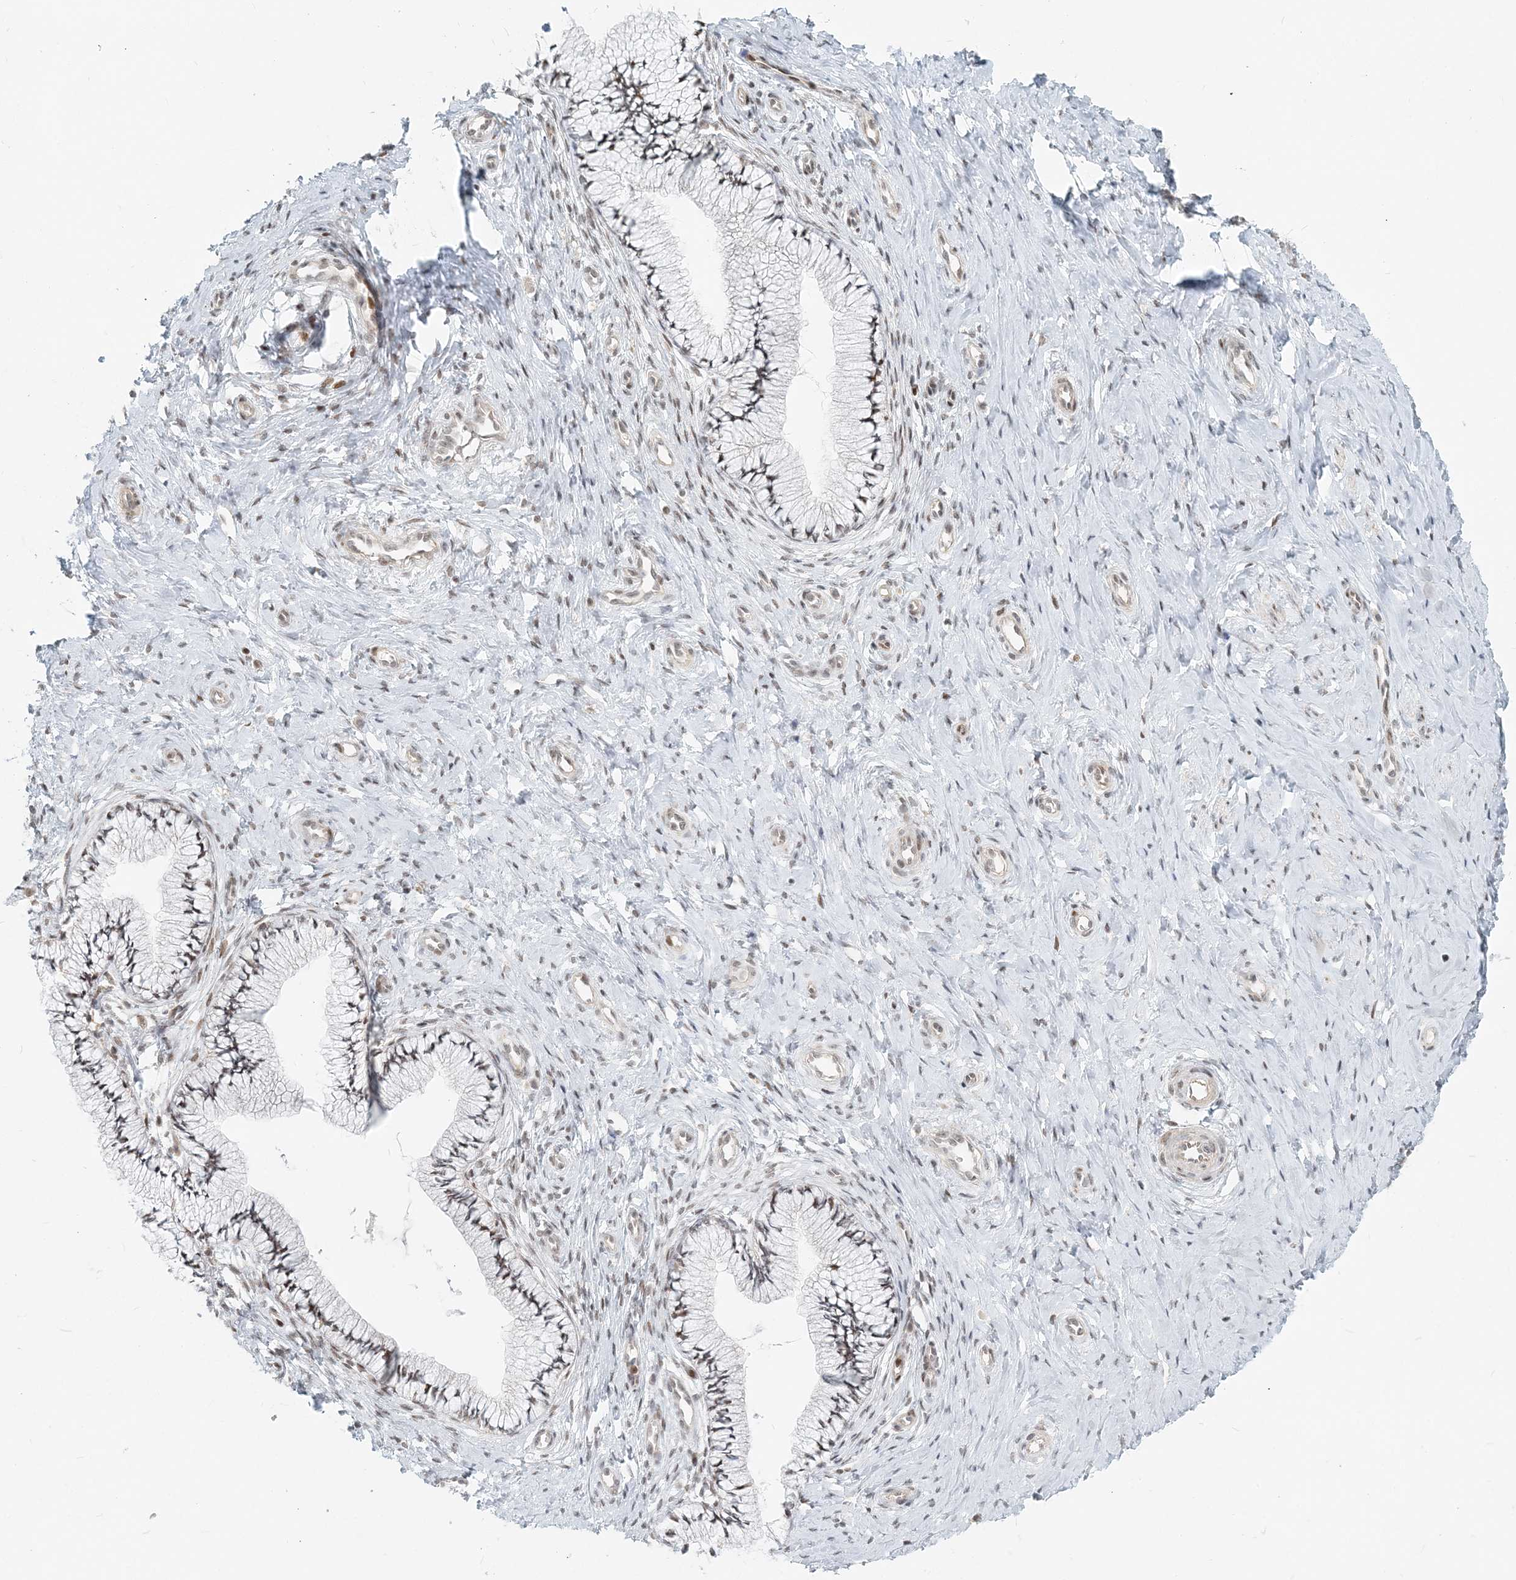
{"staining": {"intensity": "weak", "quantity": "<25%", "location": "nuclear"}, "tissue": "cervix", "cell_type": "Glandular cells", "image_type": "normal", "snomed": [{"axis": "morphology", "description": "Normal tissue, NOS"}, {"axis": "topography", "description": "Cervix"}], "caption": "Immunohistochemical staining of benign cervix displays no significant expression in glandular cells.", "gene": "BAZ1B", "patient": {"sex": "female", "age": 36}}